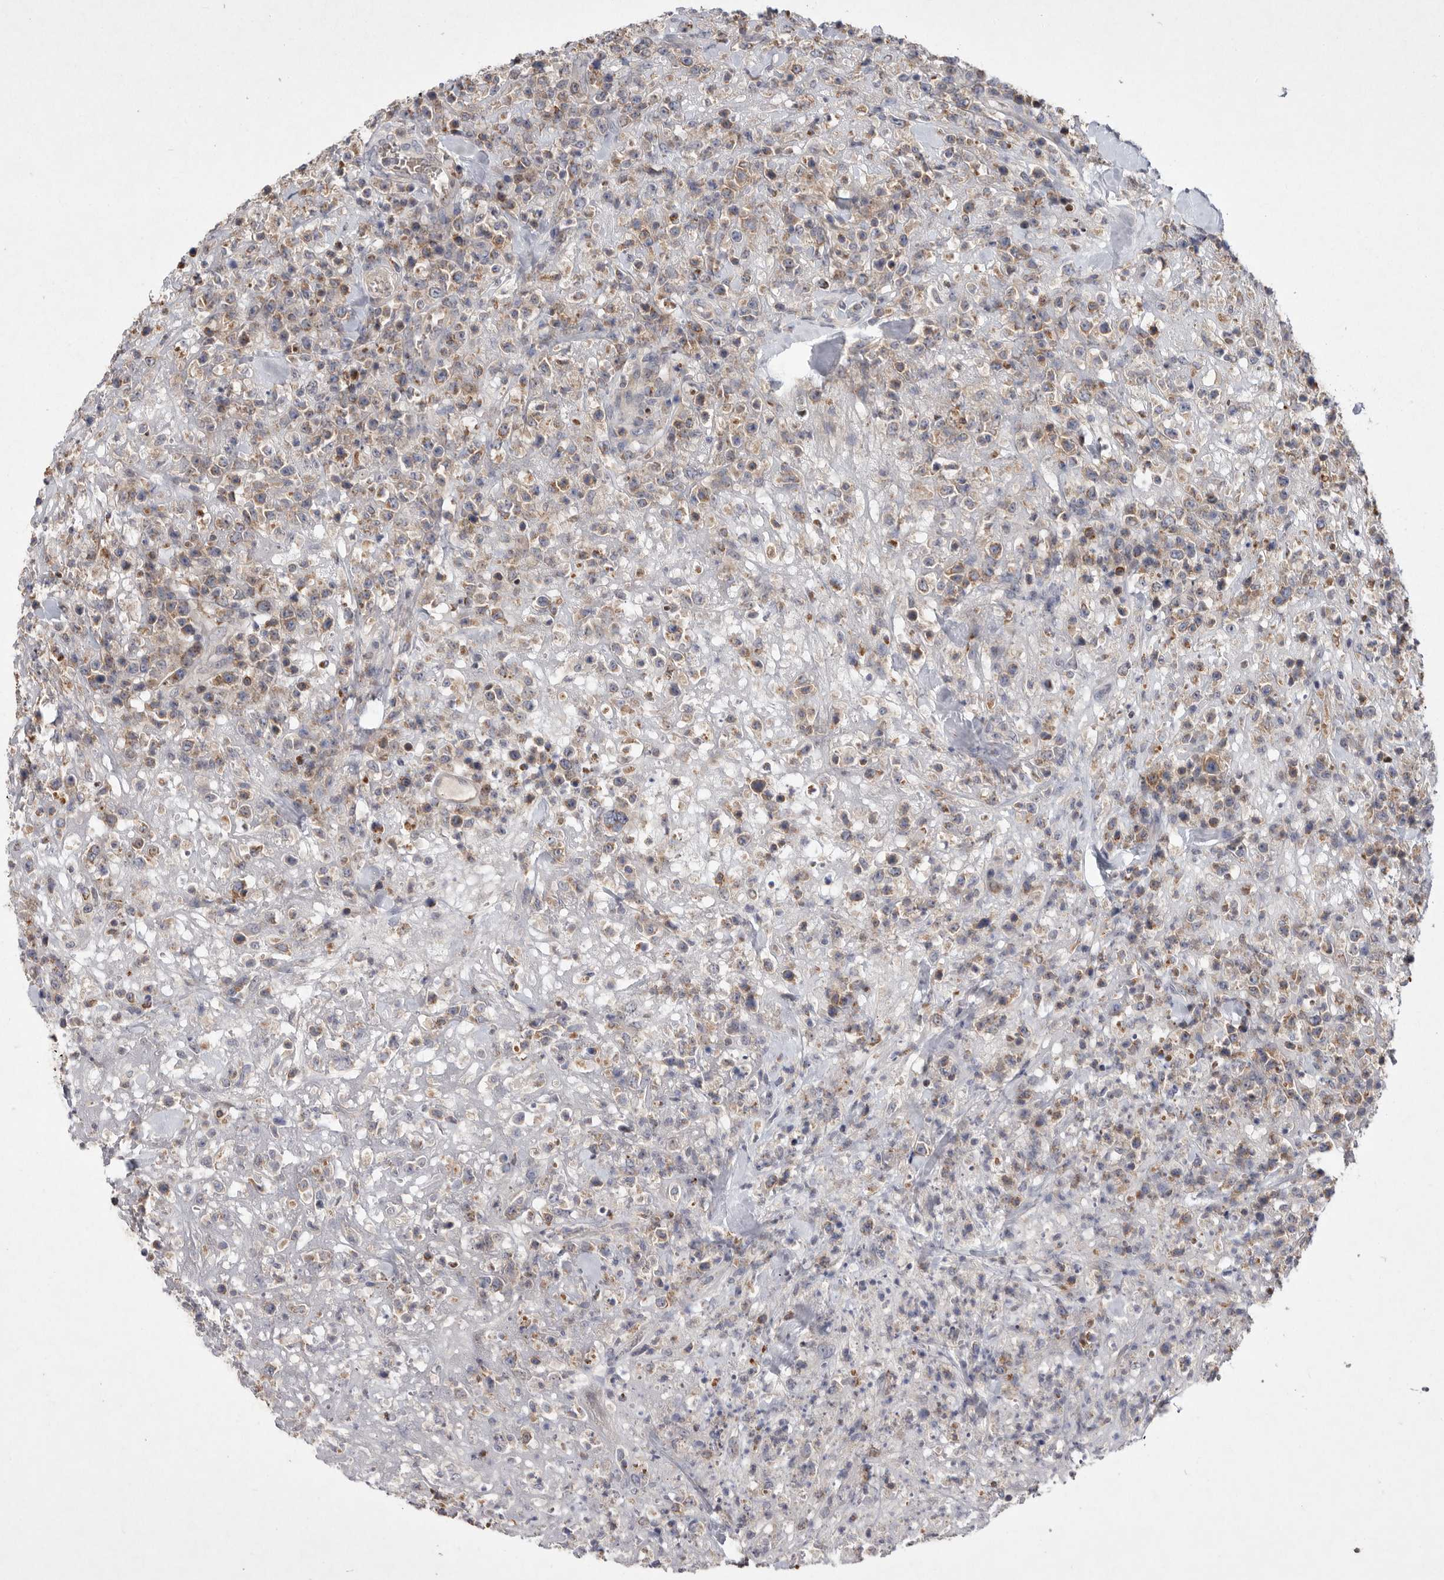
{"staining": {"intensity": "weak", "quantity": "25%-75%", "location": "cytoplasmic/membranous"}, "tissue": "lymphoma", "cell_type": "Tumor cells", "image_type": "cancer", "snomed": [{"axis": "morphology", "description": "Malignant lymphoma, non-Hodgkin's type, High grade"}, {"axis": "topography", "description": "Colon"}], "caption": "IHC of human lymphoma displays low levels of weak cytoplasmic/membranous staining in about 25%-75% of tumor cells.", "gene": "TNFSF14", "patient": {"sex": "female", "age": 53}}